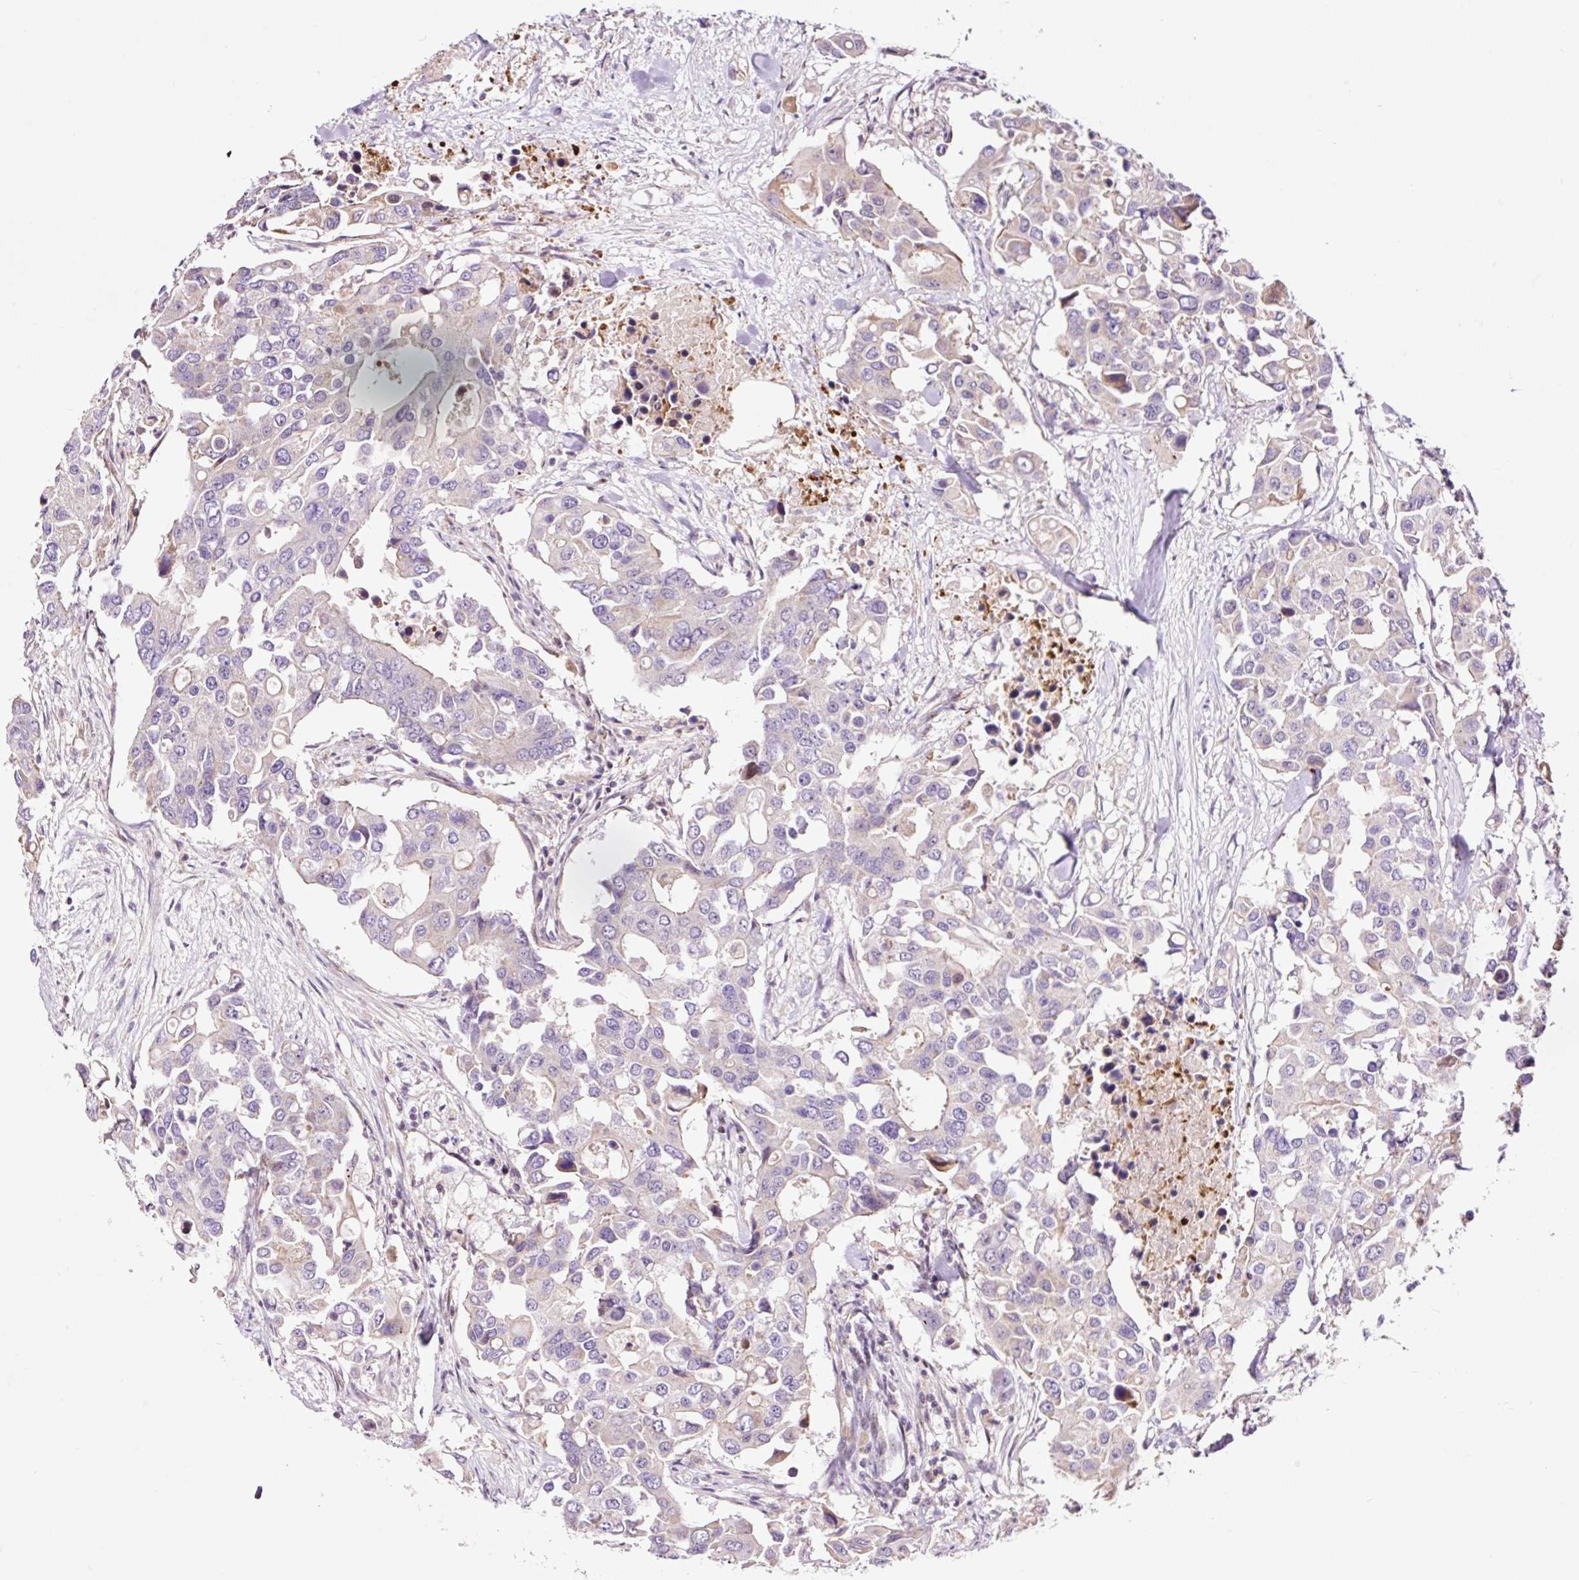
{"staining": {"intensity": "negative", "quantity": "none", "location": "none"}, "tissue": "colorectal cancer", "cell_type": "Tumor cells", "image_type": "cancer", "snomed": [{"axis": "morphology", "description": "Adenocarcinoma, NOS"}, {"axis": "topography", "description": "Colon"}], "caption": "Tumor cells show no significant protein staining in colorectal cancer (adenocarcinoma).", "gene": "BOLA3", "patient": {"sex": "male", "age": 77}}